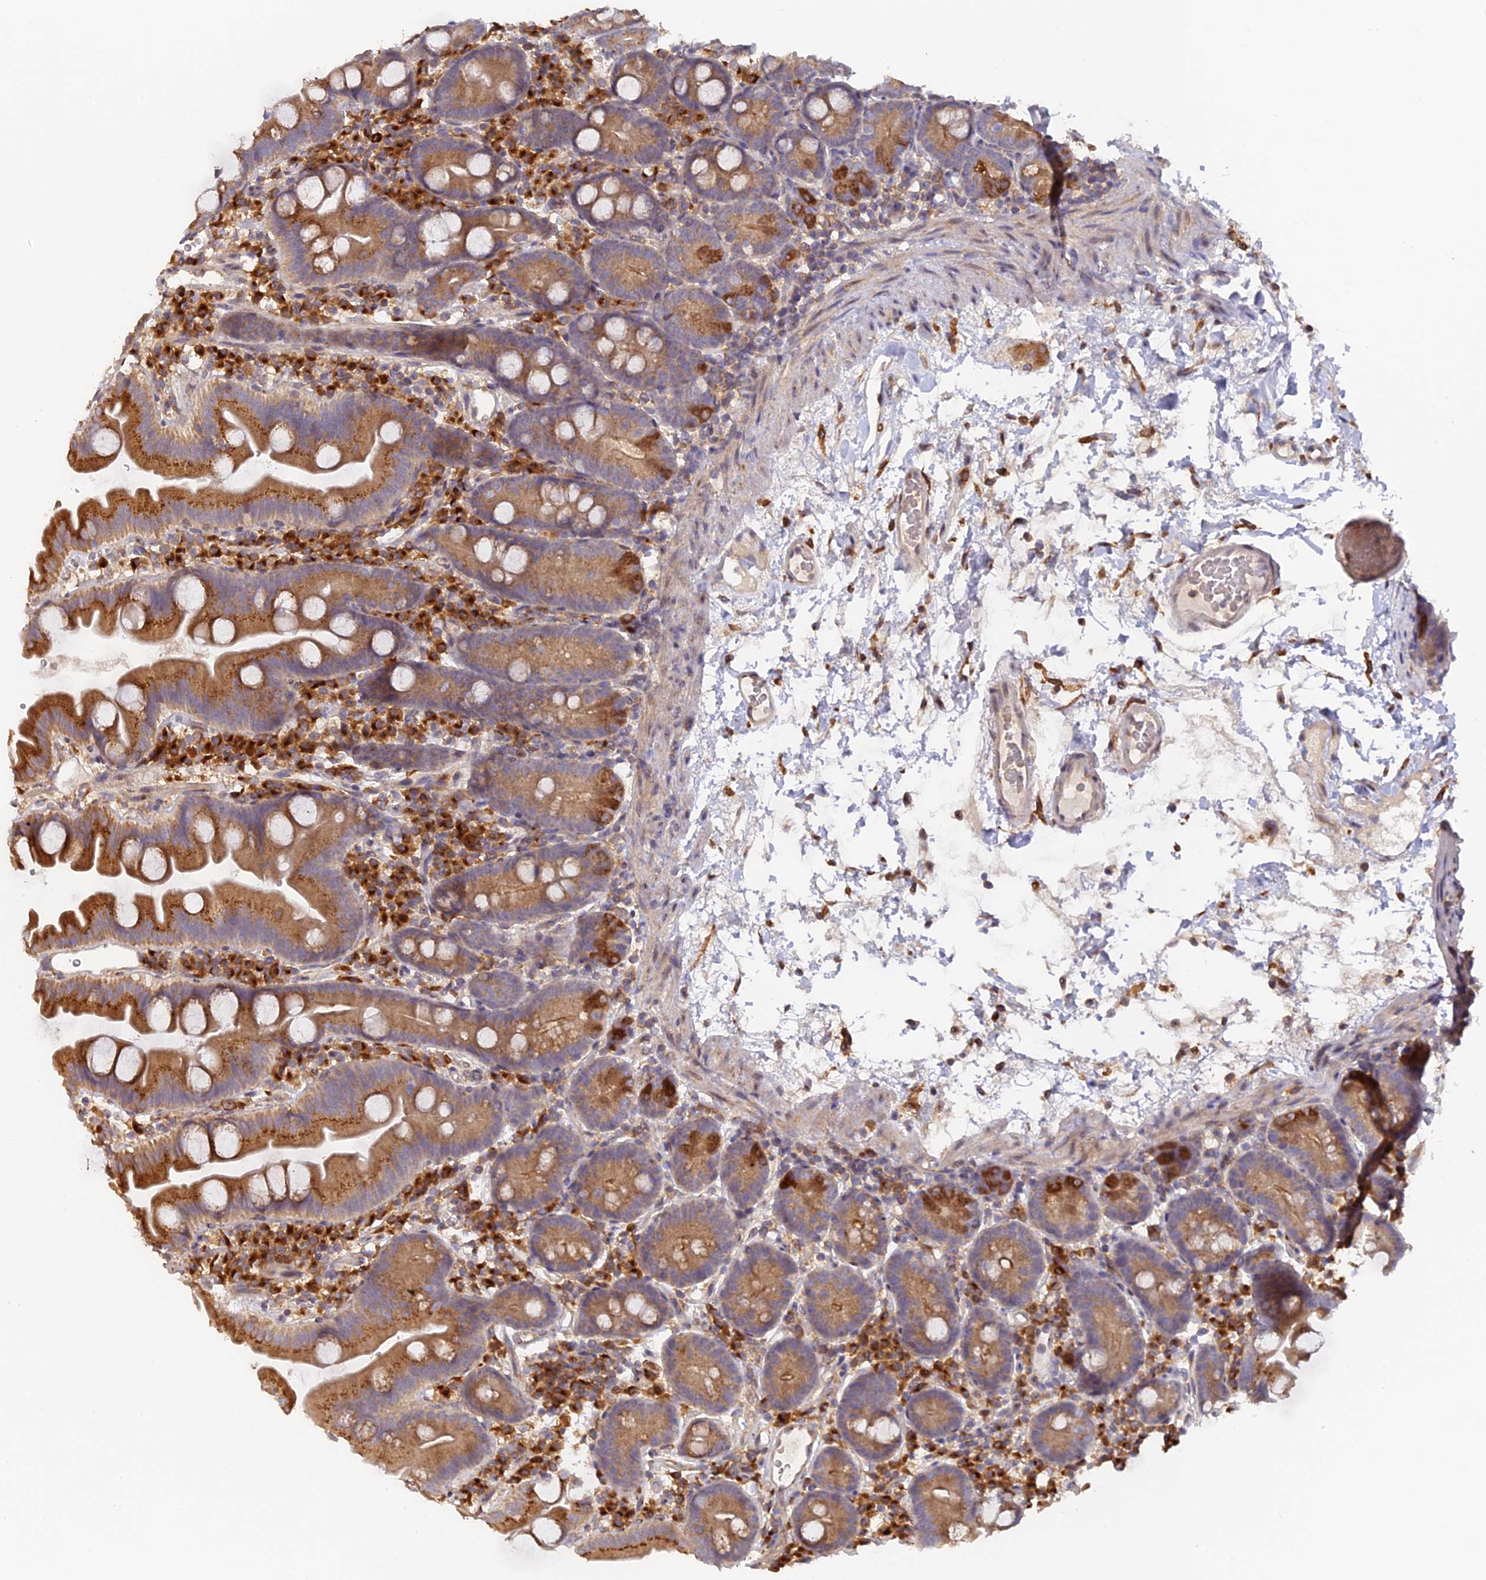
{"staining": {"intensity": "moderate", "quantity": ">75%", "location": "cytoplasmic/membranous"}, "tissue": "small intestine", "cell_type": "Glandular cells", "image_type": "normal", "snomed": [{"axis": "morphology", "description": "Normal tissue, NOS"}, {"axis": "topography", "description": "Small intestine"}], "caption": "A micrograph showing moderate cytoplasmic/membranous positivity in approximately >75% of glandular cells in benign small intestine, as visualized by brown immunohistochemical staining.", "gene": "SNX17", "patient": {"sex": "female", "age": 68}}